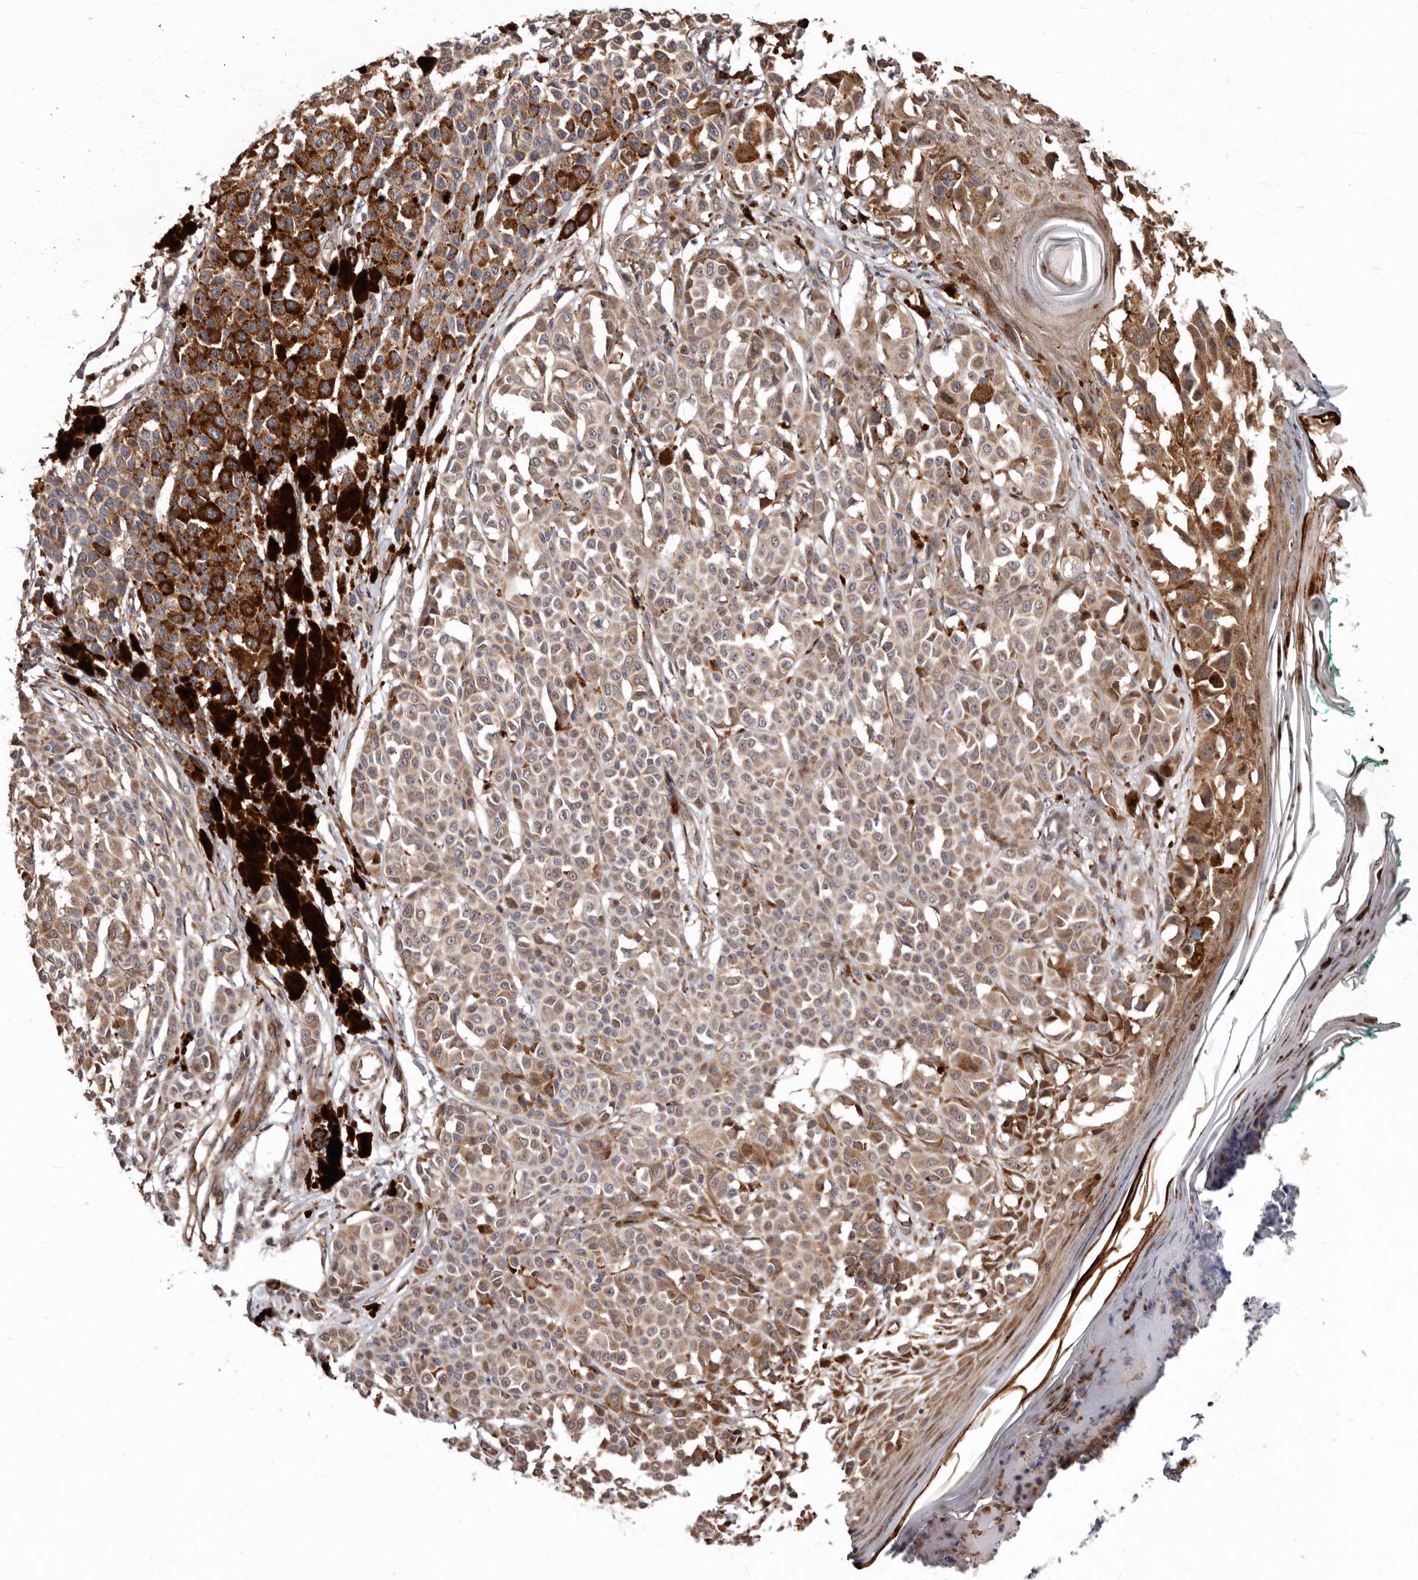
{"staining": {"intensity": "moderate", "quantity": "25%-75%", "location": "cytoplasmic/membranous"}, "tissue": "melanoma", "cell_type": "Tumor cells", "image_type": "cancer", "snomed": [{"axis": "morphology", "description": "Malignant melanoma, NOS"}, {"axis": "topography", "description": "Skin of leg"}], "caption": "High-magnification brightfield microscopy of melanoma stained with DAB (brown) and counterstained with hematoxylin (blue). tumor cells exhibit moderate cytoplasmic/membranous expression is present in approximately25%-75% of cells. (DAB (3,3'-diaminobenzidine) IHC with brightfield microscopy, high magnification).", "gene": "WEE2", "patient": {"sex": "female", "age": 72}}